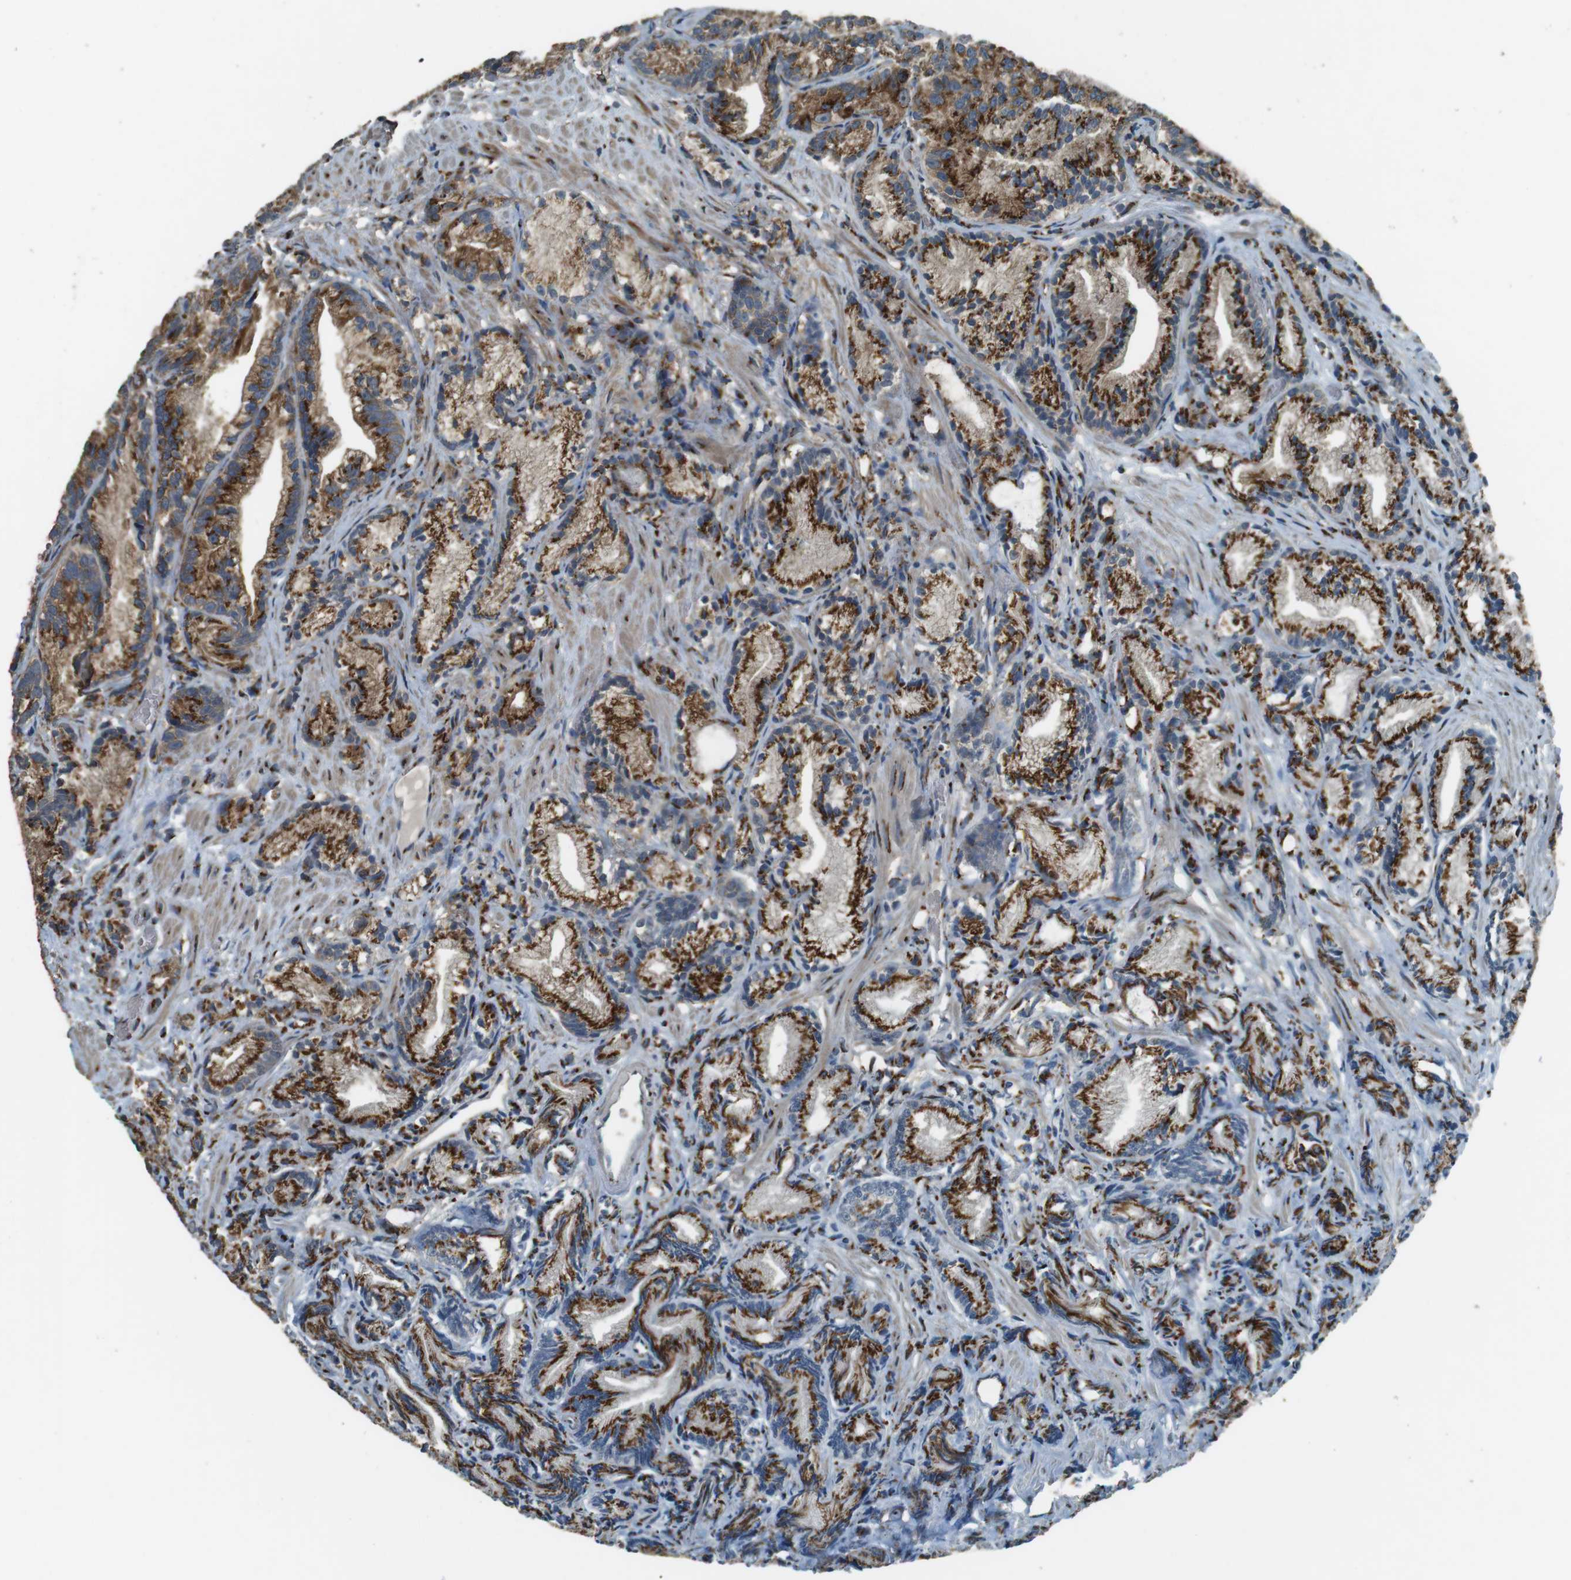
{"staining": {"intensity": "strong", "quantity": ">75%", "location": "cytoplasmic/membranous"}, "tissue": "prostate cancer", "cell_type": "Tumor cells", "image_type": "cancer", "snomed": [{"axis": "morphology", "description": "Adenocarcinoma, Low grade"}, {"axis": "topography", "description": "Prostate"}], "caption": "A brown stain shows strong cytoplasmic/membranous staining of a protein in prostate cancer tumor cells. (DAB IHC, brown staining for protein, blue staining for nuclei).", "gene": "TMEM115", "patient": {"sex": "male", "age": 89}}